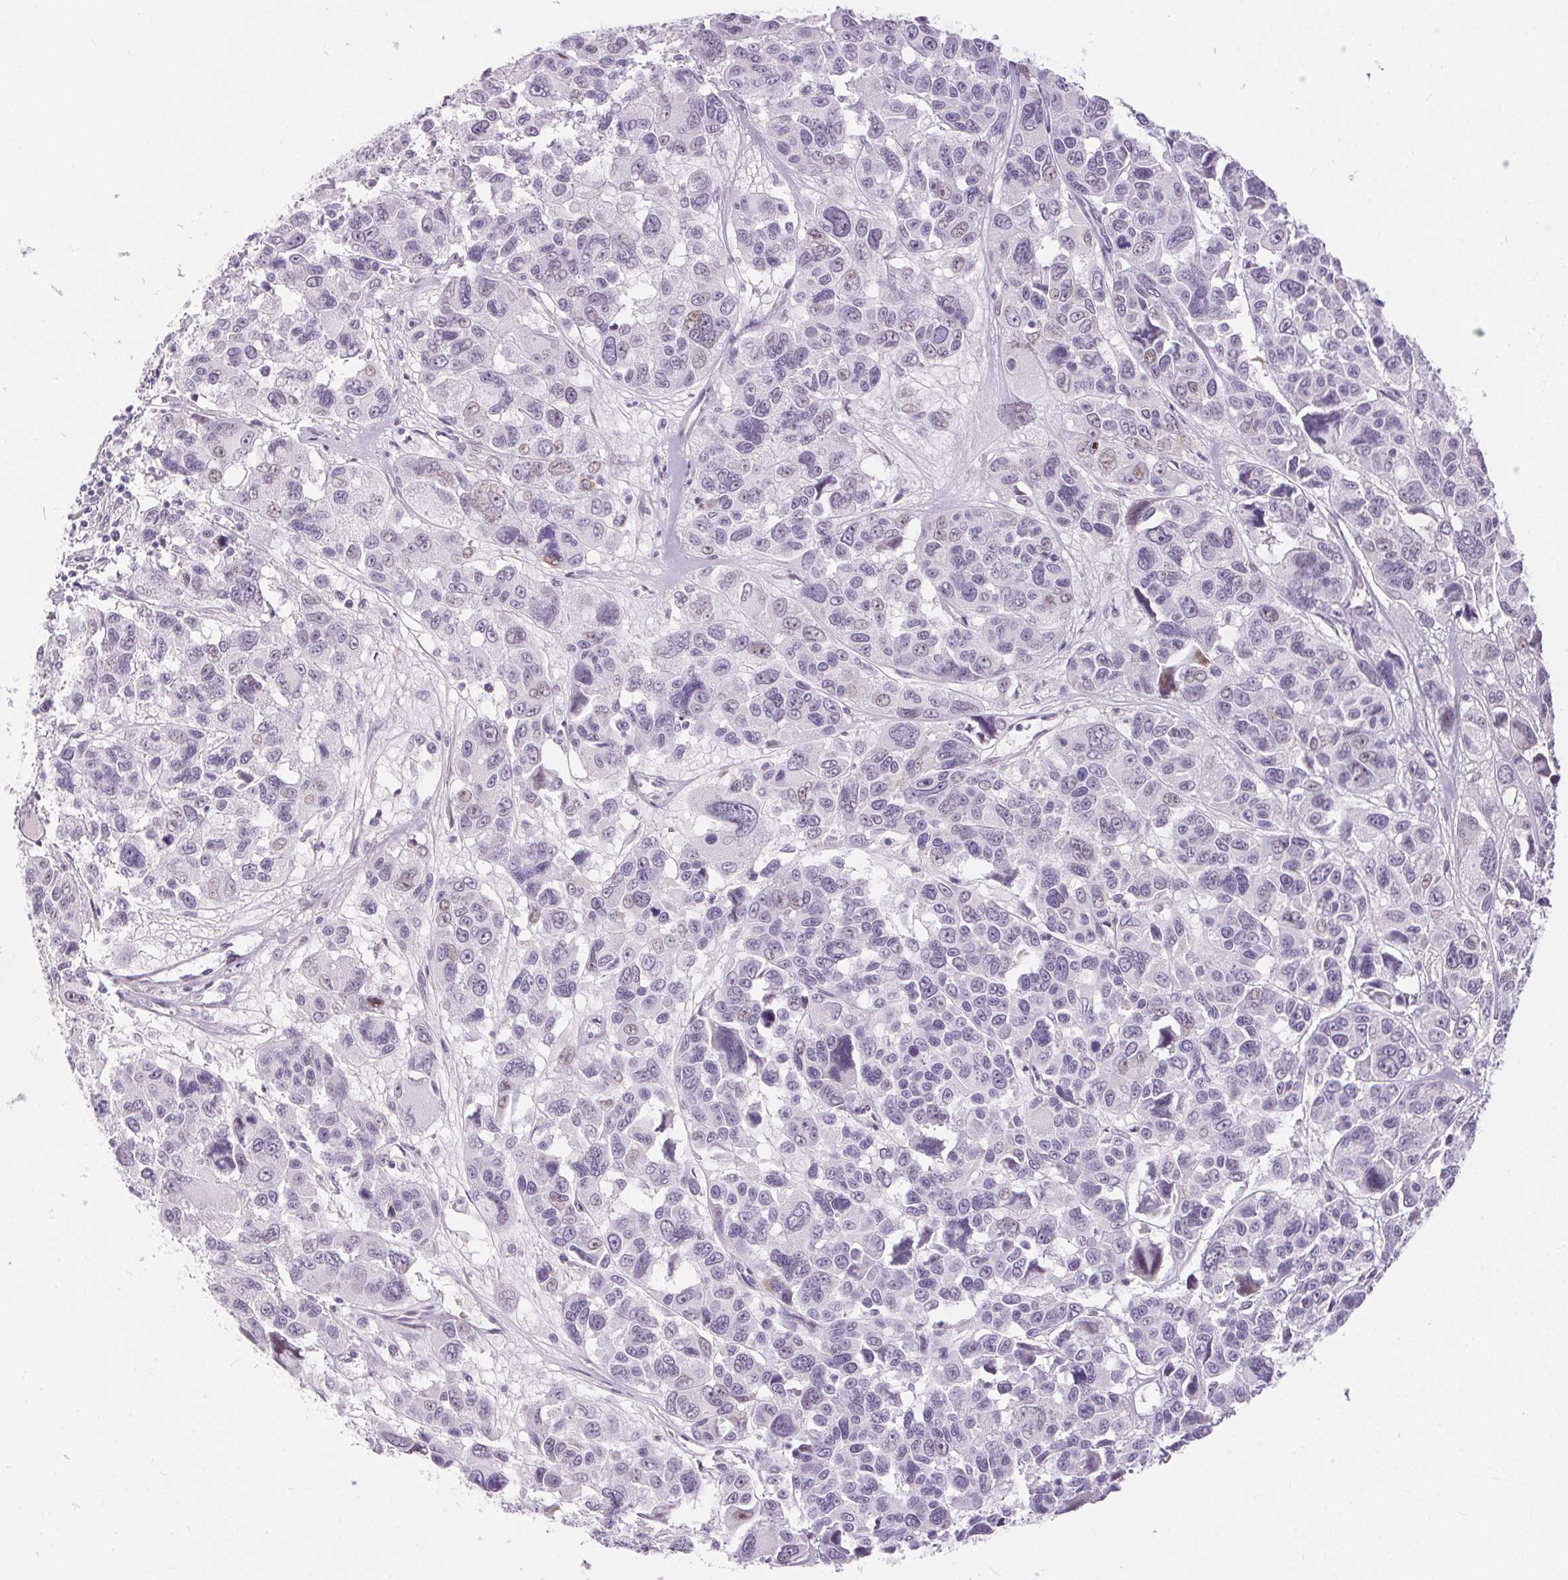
{"staining": {"intensity": "negative", "quantity": "none", "location": "none"}, "tissue": "melanoma", "cell_type": "Tumor cells", "image_type": "cancer", "snomed": [{"axis": "morphology", "description": "Malignant melanoma, NOS"}, {"axis": "topography", "description": "Skin"}], "caption": "Tumor cells are negative for protein expression in human malignant melanoma. (DAB (3,3'-diaminobenzidine) immunohistochemistry, high magnification).", "gene": "CADPS", "patient": {"sex": "female", "age": 66}}